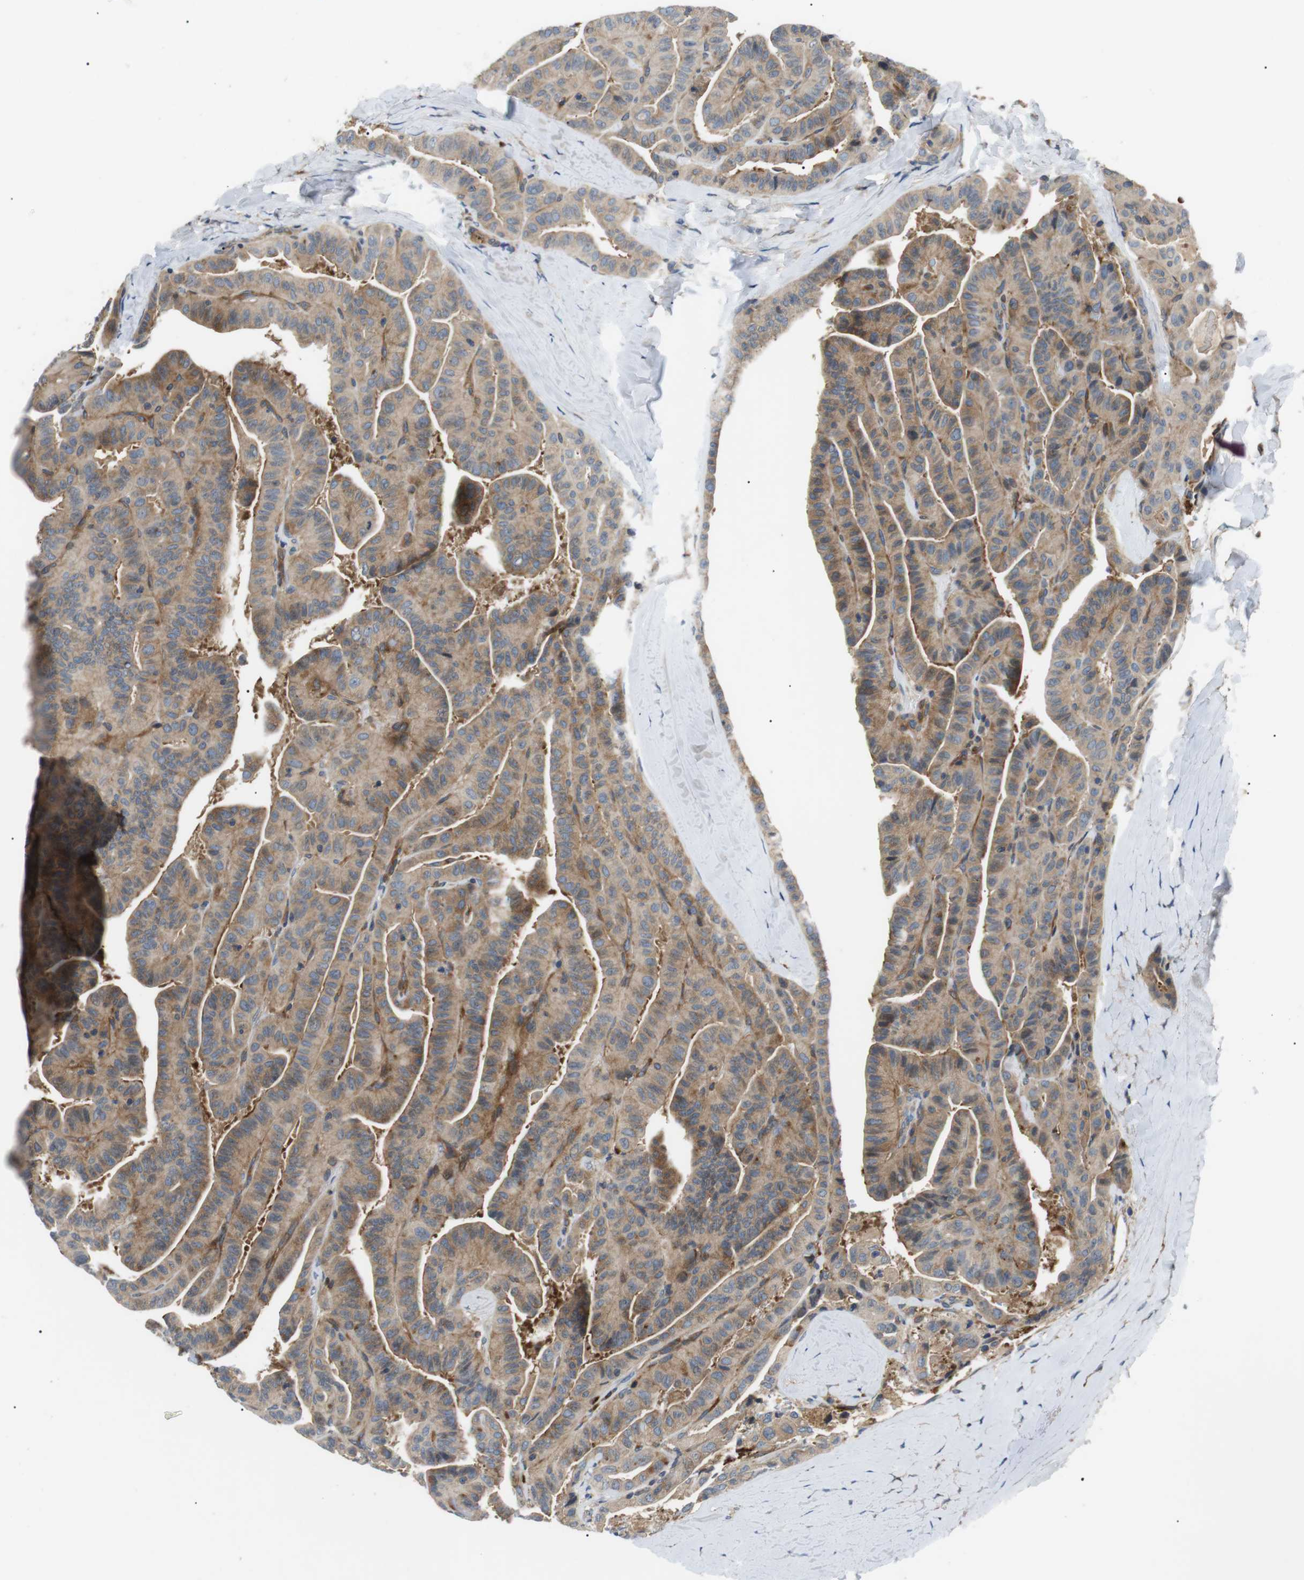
{"staining": {"intensity": "weak", "quantity": ">75%", "location": "cytoplasmic/membranous"}, "tissue": "thyroid cancer", "cell_type": "Tumor cells", "image_type": "cancer", "snomed": [{"axis": "morphology", "description": "Papillary adenocarcinoma, NOS"}, {"axis": "topography", "description": "Thyroid gland"}], "caption": "Weak cytoplasmic/membranous positivity is identified in about >75% of tumor cells in thyroid cancer (papillary adenocarcinoma). (Stains: DAB in brown, nuclei in blue, Microscopy: brightfield microscopy at high magnification).", "gene": "DIPK1A", "patient": {"sex": "male", "age": 77}}